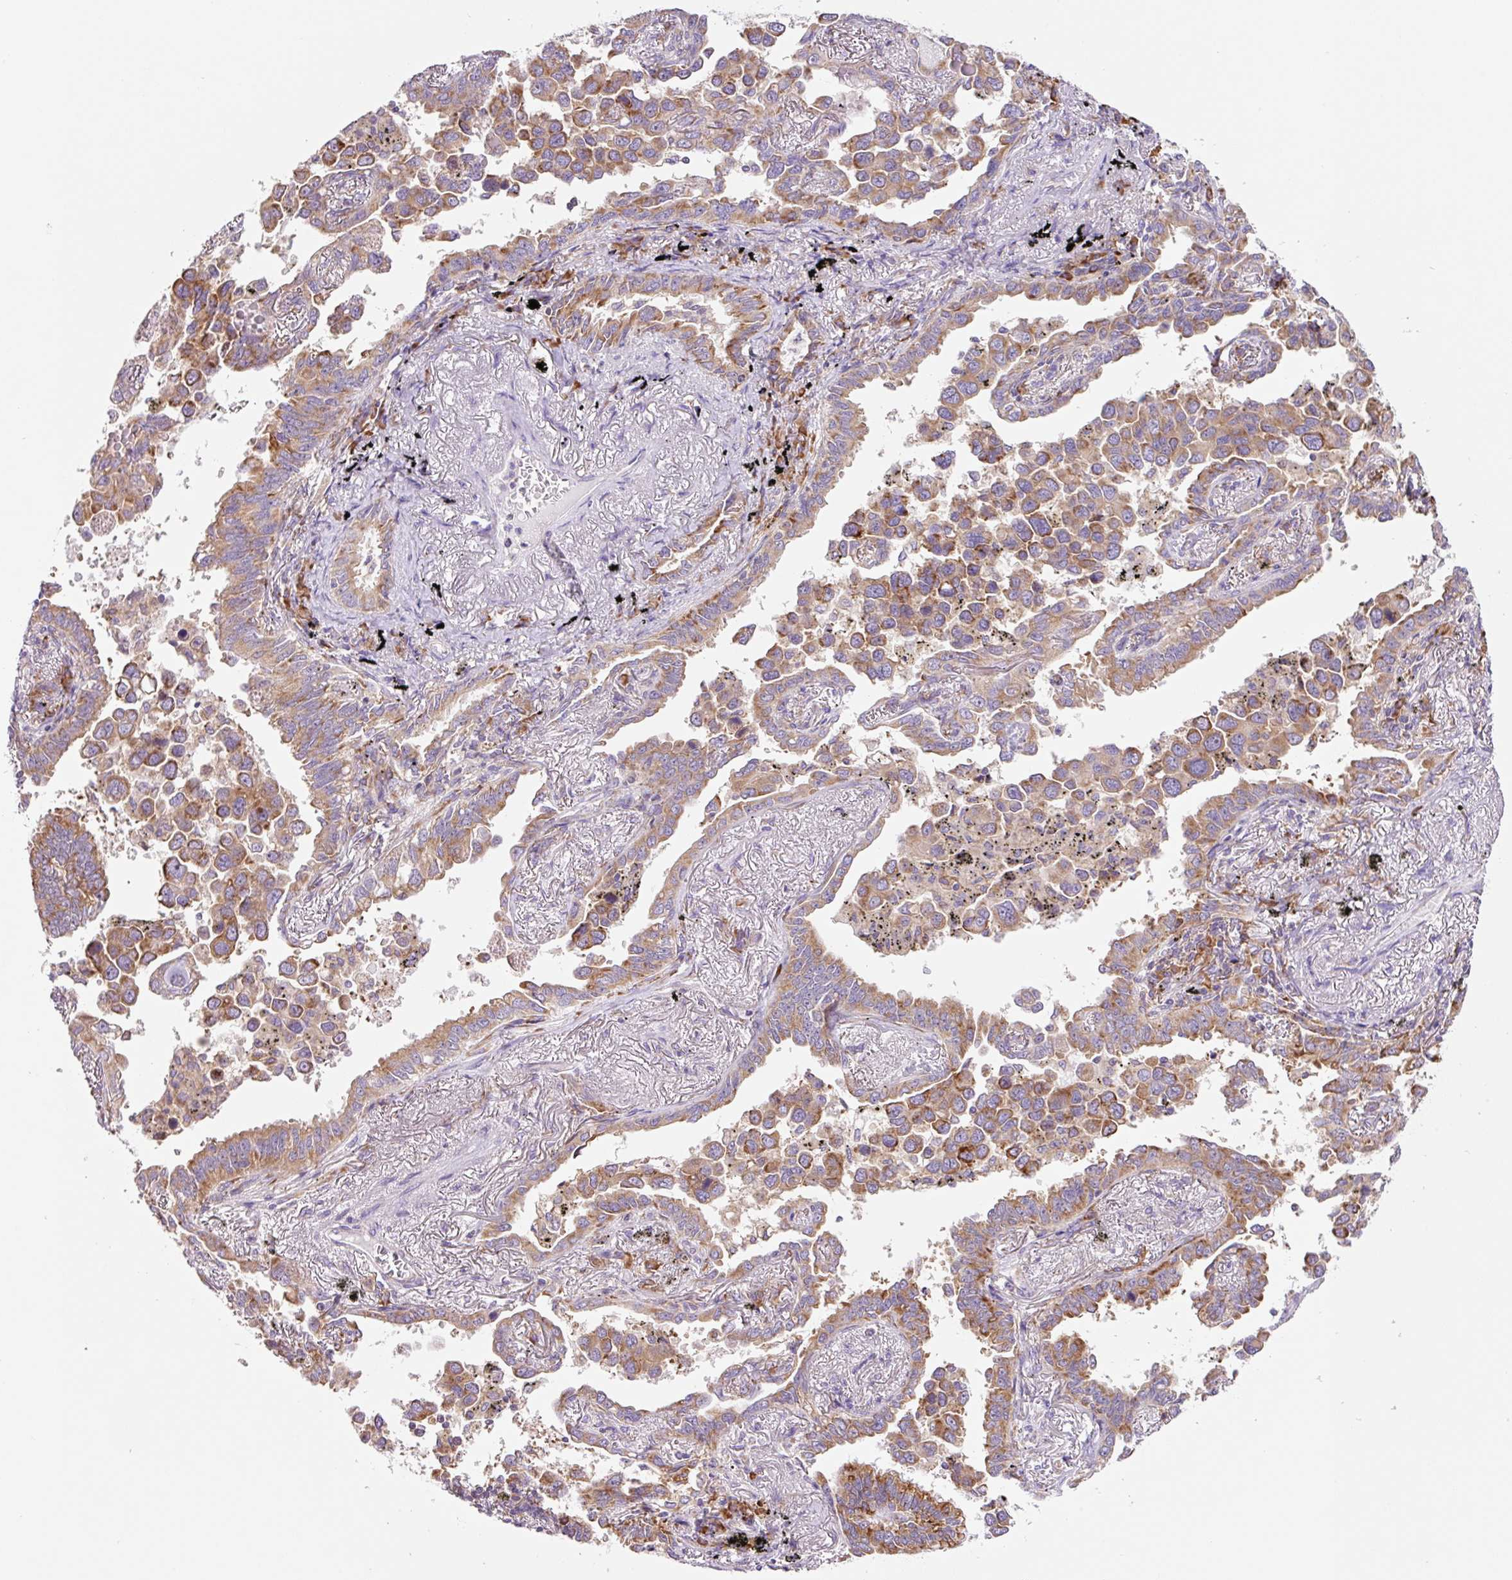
{"staining": {"intensity": "moderate", "quantity": ">75%", "location": "cytoplasmic/membranous"}, "tissue": "lung cancer", "cell_type": "Tumor cells", "image_type": "cancer", "snomed": [{"axis": "morphology", "description": "Adenocarcinoma, NOS"}, {"axis": "topography", "description": "Lung"}], "caption": "A high-resolution histopathology image shows immunohistochemistry (IHC) staining of lung cancer, which shows moderate cytoplasmic/membranous expression in approximately >75% of tumor cells. The staining was performed using DAB (3,3'-diaminobenzidine) to visualize the protein expression in brown, while the nuclei were stained in blue with hematoxylin (Magnification: 20x).", "gene": "RPL41", "patient": {"sex": "male", "age": 67}}